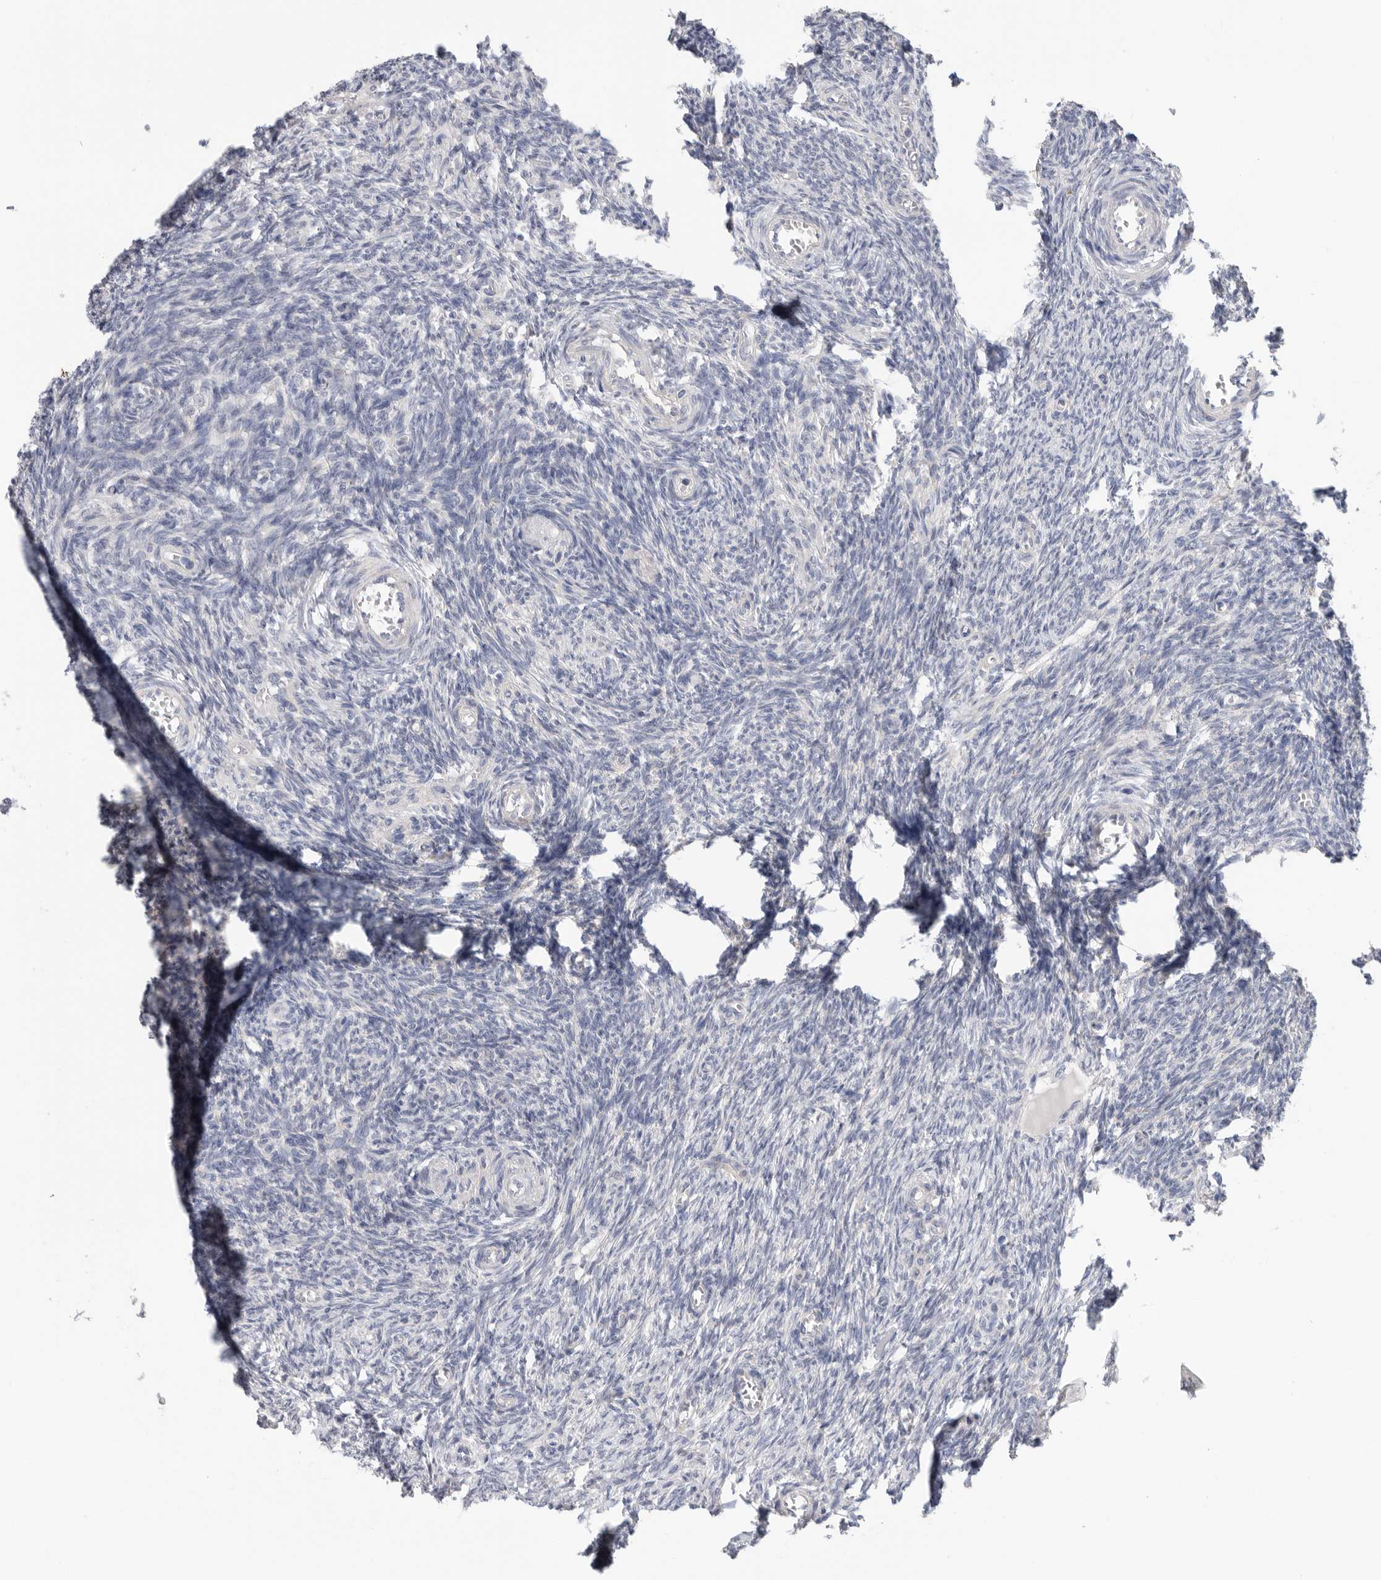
{"staining": {"intensity": "negative", "quantity": "none", "location": "none"}, "tissue": "ovary", "cell_type": "Ovarian stroma cells", "image_type": "normal", "snomed": [{"axis": "morphology", "description": "Normal tissue, NOS"}, {"axis": "topography", "description": "Ovary"}], "caption": "IHC micrograph of benign ovary: ovary stained with DAB (3,3'-diaminobenzidine) exhibits no significant protein expression in ovarian stroma cells.", "gene": "MTFR1L", "patient": {"sex": "female", "age": 27}}